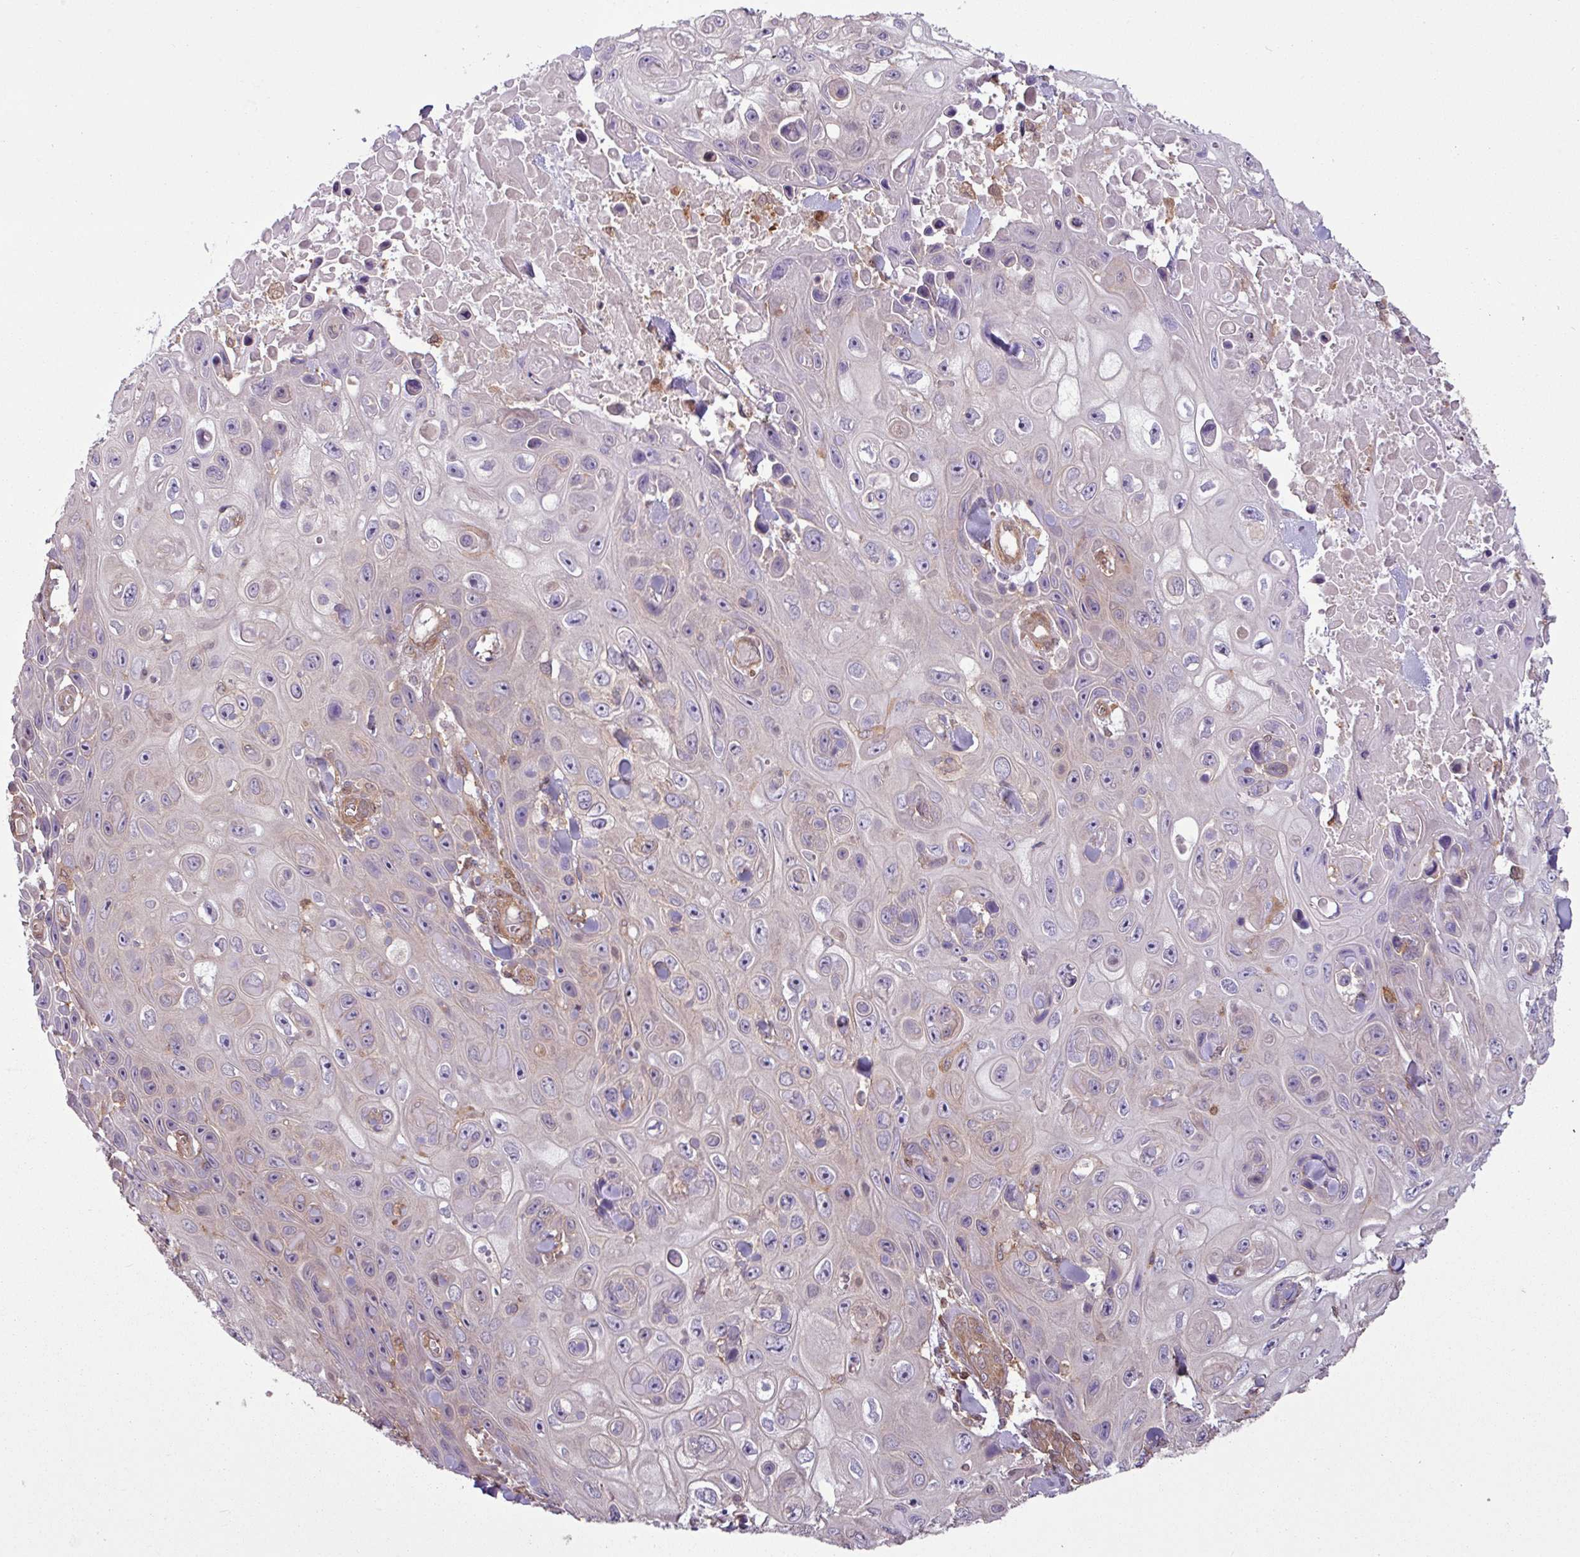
{"staining": {"intensity": "negative", "quantity": "none", "location": "none"}, "tissue": "skin cancer", "cell_type": "Tumor cells", "image_type": "cancer", "snomed": [{"axis": "morphology", "description": "Squamous cell carcinoma, NOS"}, {"axis": "topography", "description": "Skin"}], "caption": "There is no significant positivity in tumor cells of skin squamous cell carcinoma.", "gene": "SH3BGRL", "patient": {"sex": "male", "age": 82}}